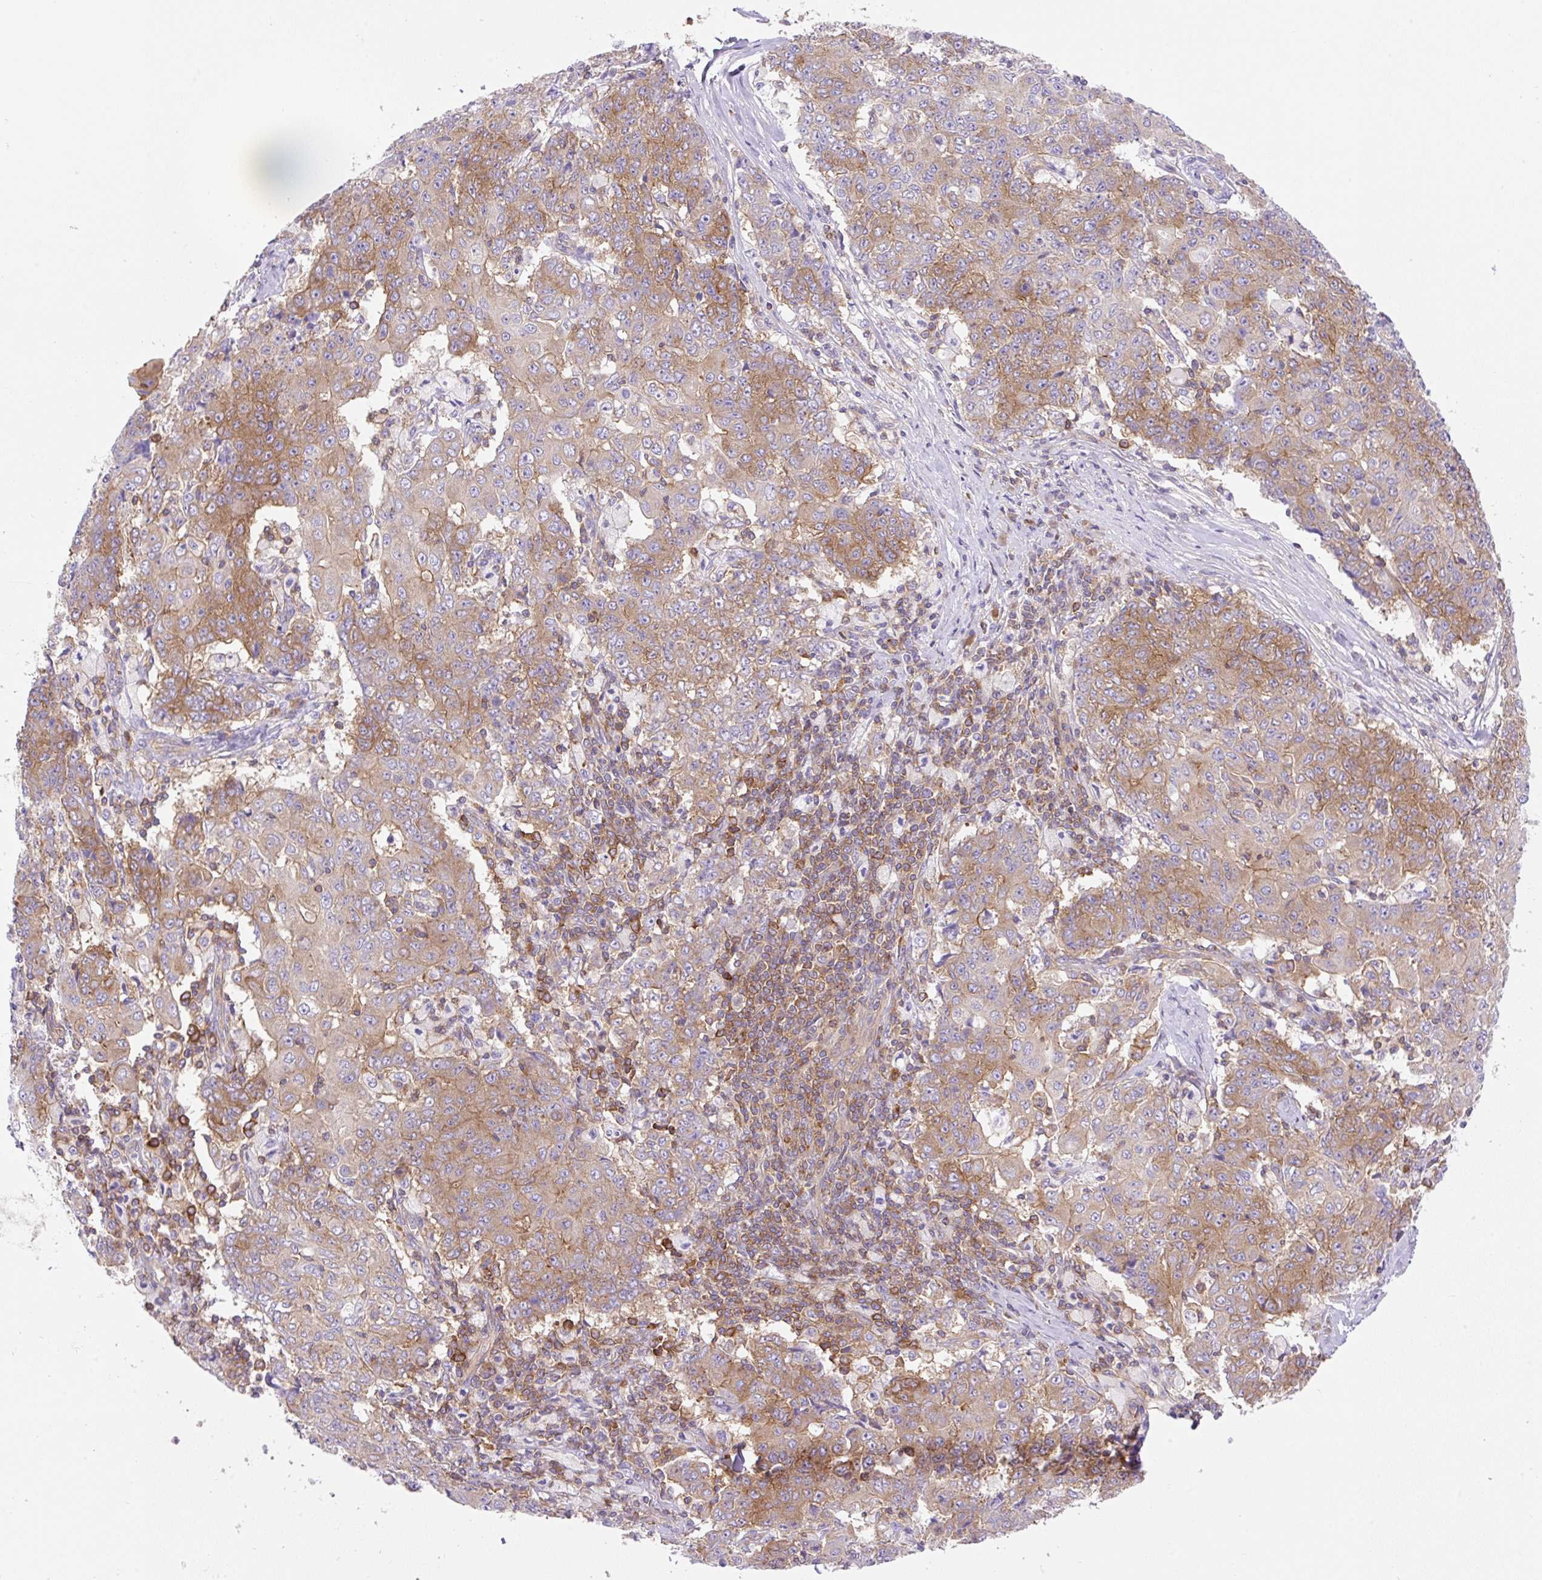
{"staining": {"intensity": "moderate", "quantity": "25%-75%", "location": "cytoplasmic/membranous"}, "tissue": "ovarian cancer", "cell_type": "Tumor cells", "image_type": "cancer", "snomed": [{"axis": "morphology", "description": "Carcinoma, endometroid"}, {"axis": "topography", "description": "Ovary"}], "caption": "Approximately 25%-75% of tumor cells in ovarian cancer (endometroid carcinoma) reveal moderate cytoplasmic/membranous protein positivity as visualized by brown immunohistochemical staining.", "gene": "DNM2", "patient": {"sex": "female", "age": 42}}